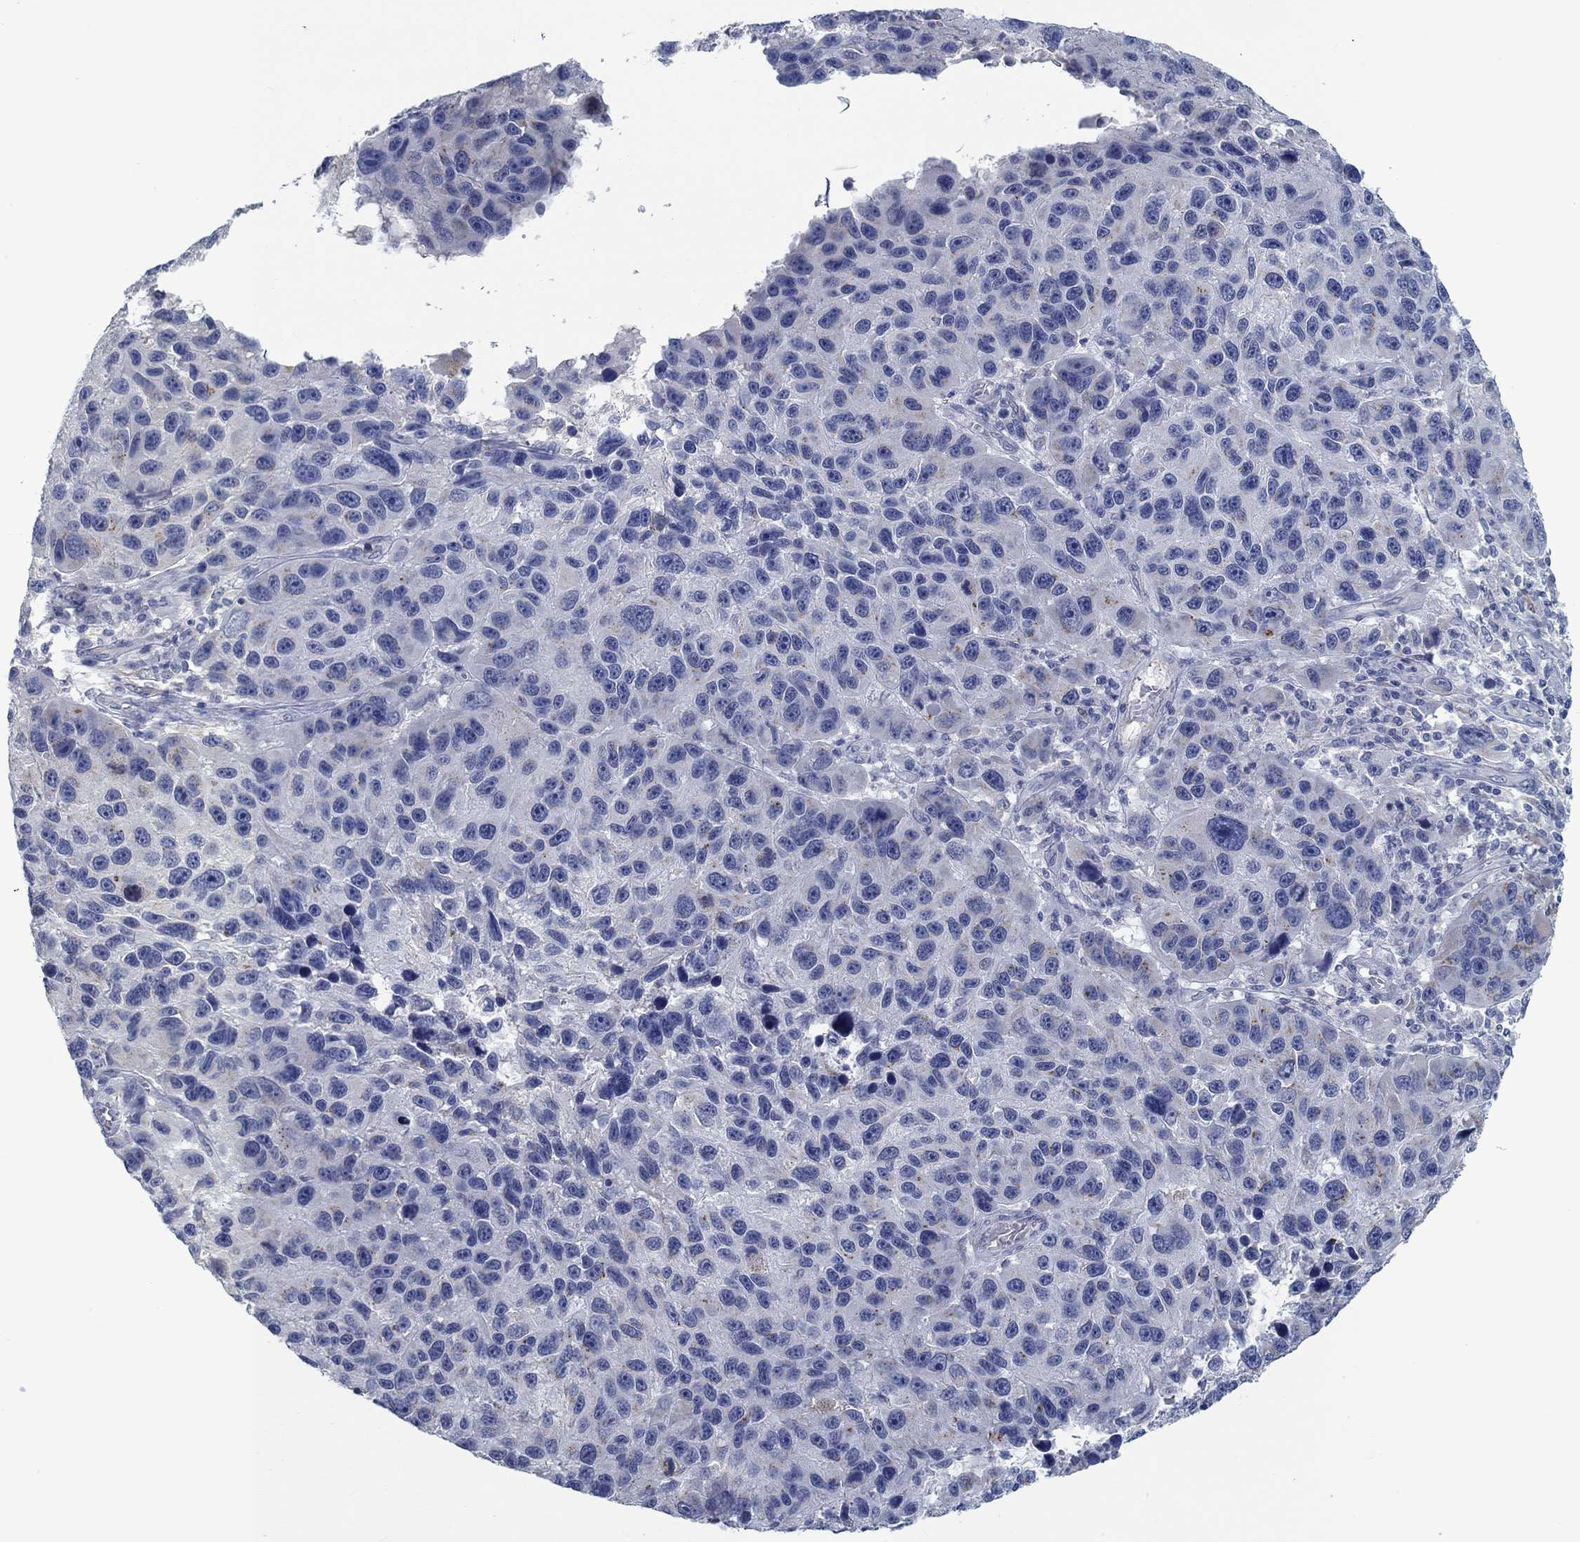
{"staining": {"intensity": "negative", "quantity": "none", "location": "none"}, "tissue": "melanoma", "cell_type": "Tumor cells", "image_type": "cancer", "snomed": [{"axis": "morphology", "description": "Malignant melanoma, NOS"}, {"axis": "topography", "description": "Skin"}], "caption": "Immunohistochemistry photomicrograph of human malignant melanoma stained for a protein (brown), which demonstrates no expression in tumor cells.", "gene": "TEKT4", "patient": {"sex": "male", "age": 53}}